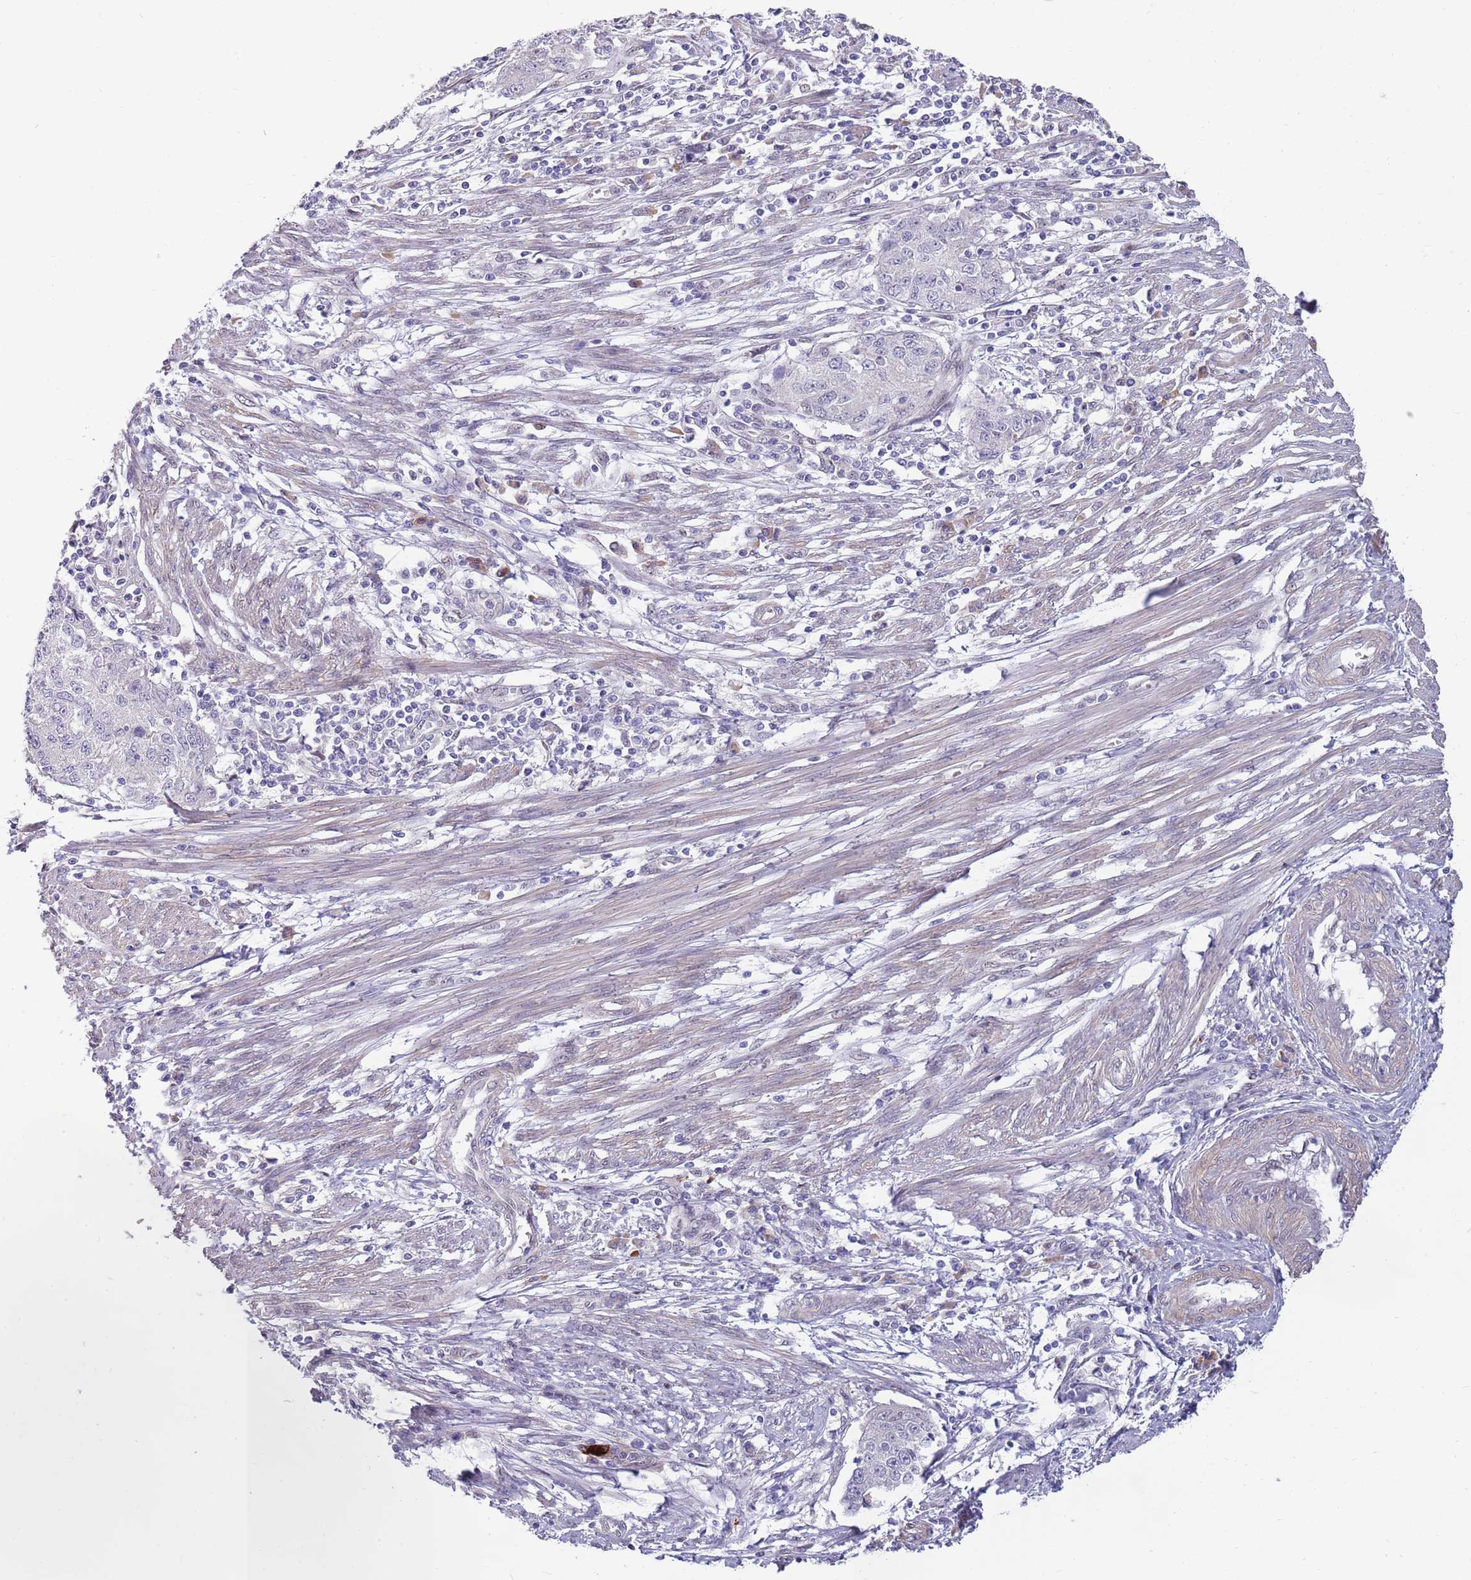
{"staining": {"intensity": "negative", "quantity": "none", "location": "none"}, "tissue": "endometrial cancer", "cell_type": "Tumor cells", "image_type": "cancer", "snomed": [{"axis": "morphology", "description": "Adenocarcinoma, NOS"}, {"axis": "topography", "description": "Endometrium"}], "caption": "Endometrial adenocarcinoma was stained to show a protein in brown. There is no significant expression in tumor cells. (DAB (3,3'-diaminobenzidine) immunohistochemistry (IHC), high magnification).", "gene": "NLRP6", "patient": {"sex": "female", "age": 56}}